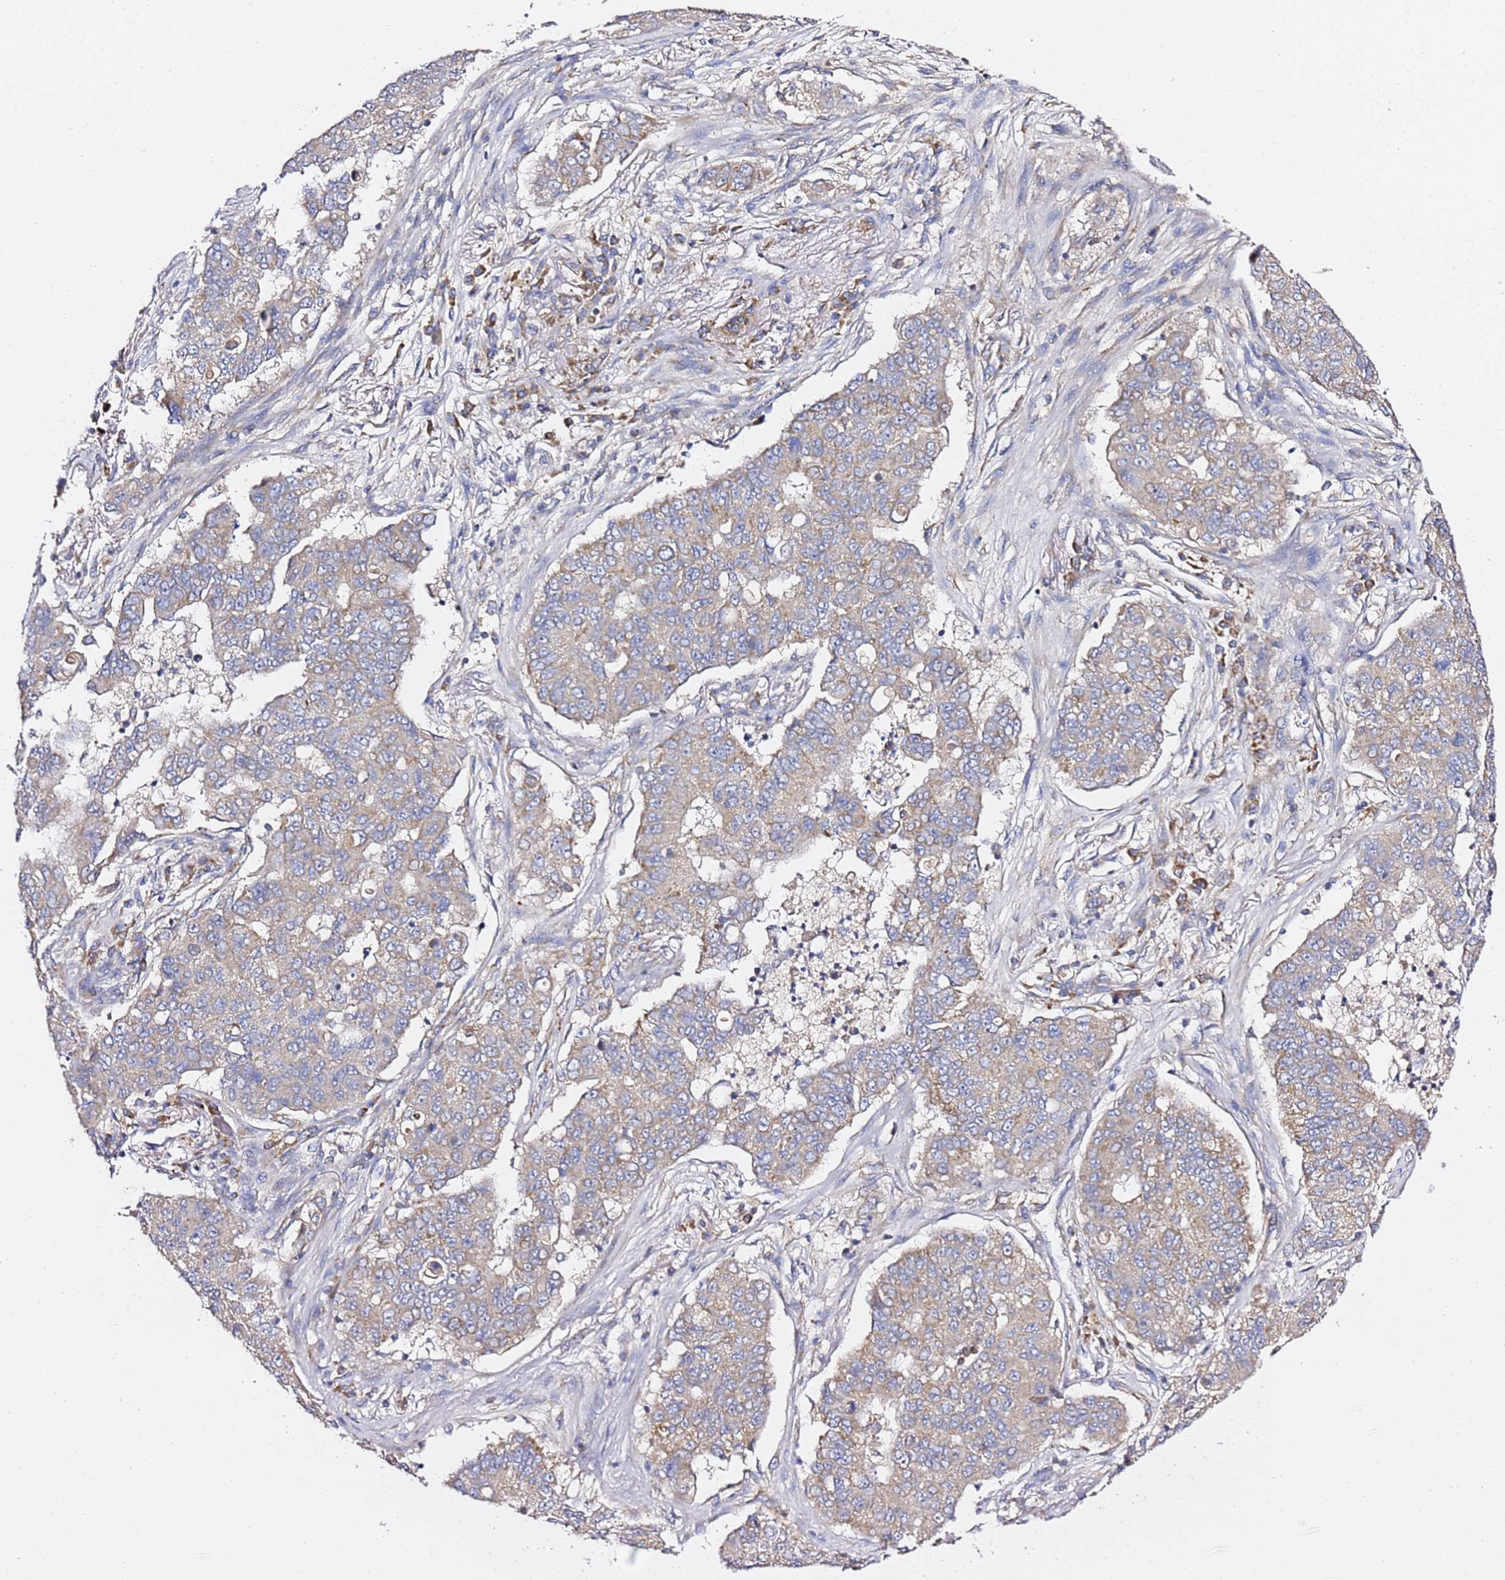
{"staining": {"intensity": "weak", "quantity": "25%-75%", "location": "cytoplasmic/membranous"}, "tissue": "lung cancer", "cell_type": "Tumor cells", "image_type": "cancer", "snomed": [{"axis": "morphology", "description": "Squamous cell carcinoma, NOS"}, {"axis": "topography", "description": "Lung"}], "caption": "Immunohistochemistry micrograph of squamous cell carcinoma (lung) stained for a protein (brown), which reveals low levels of weak cytoplasmic/membranous expression in approximately 25%-75% of tumor cells.", "gene": "C19orf12", "patient": {"sex": "male", "age": 74}}